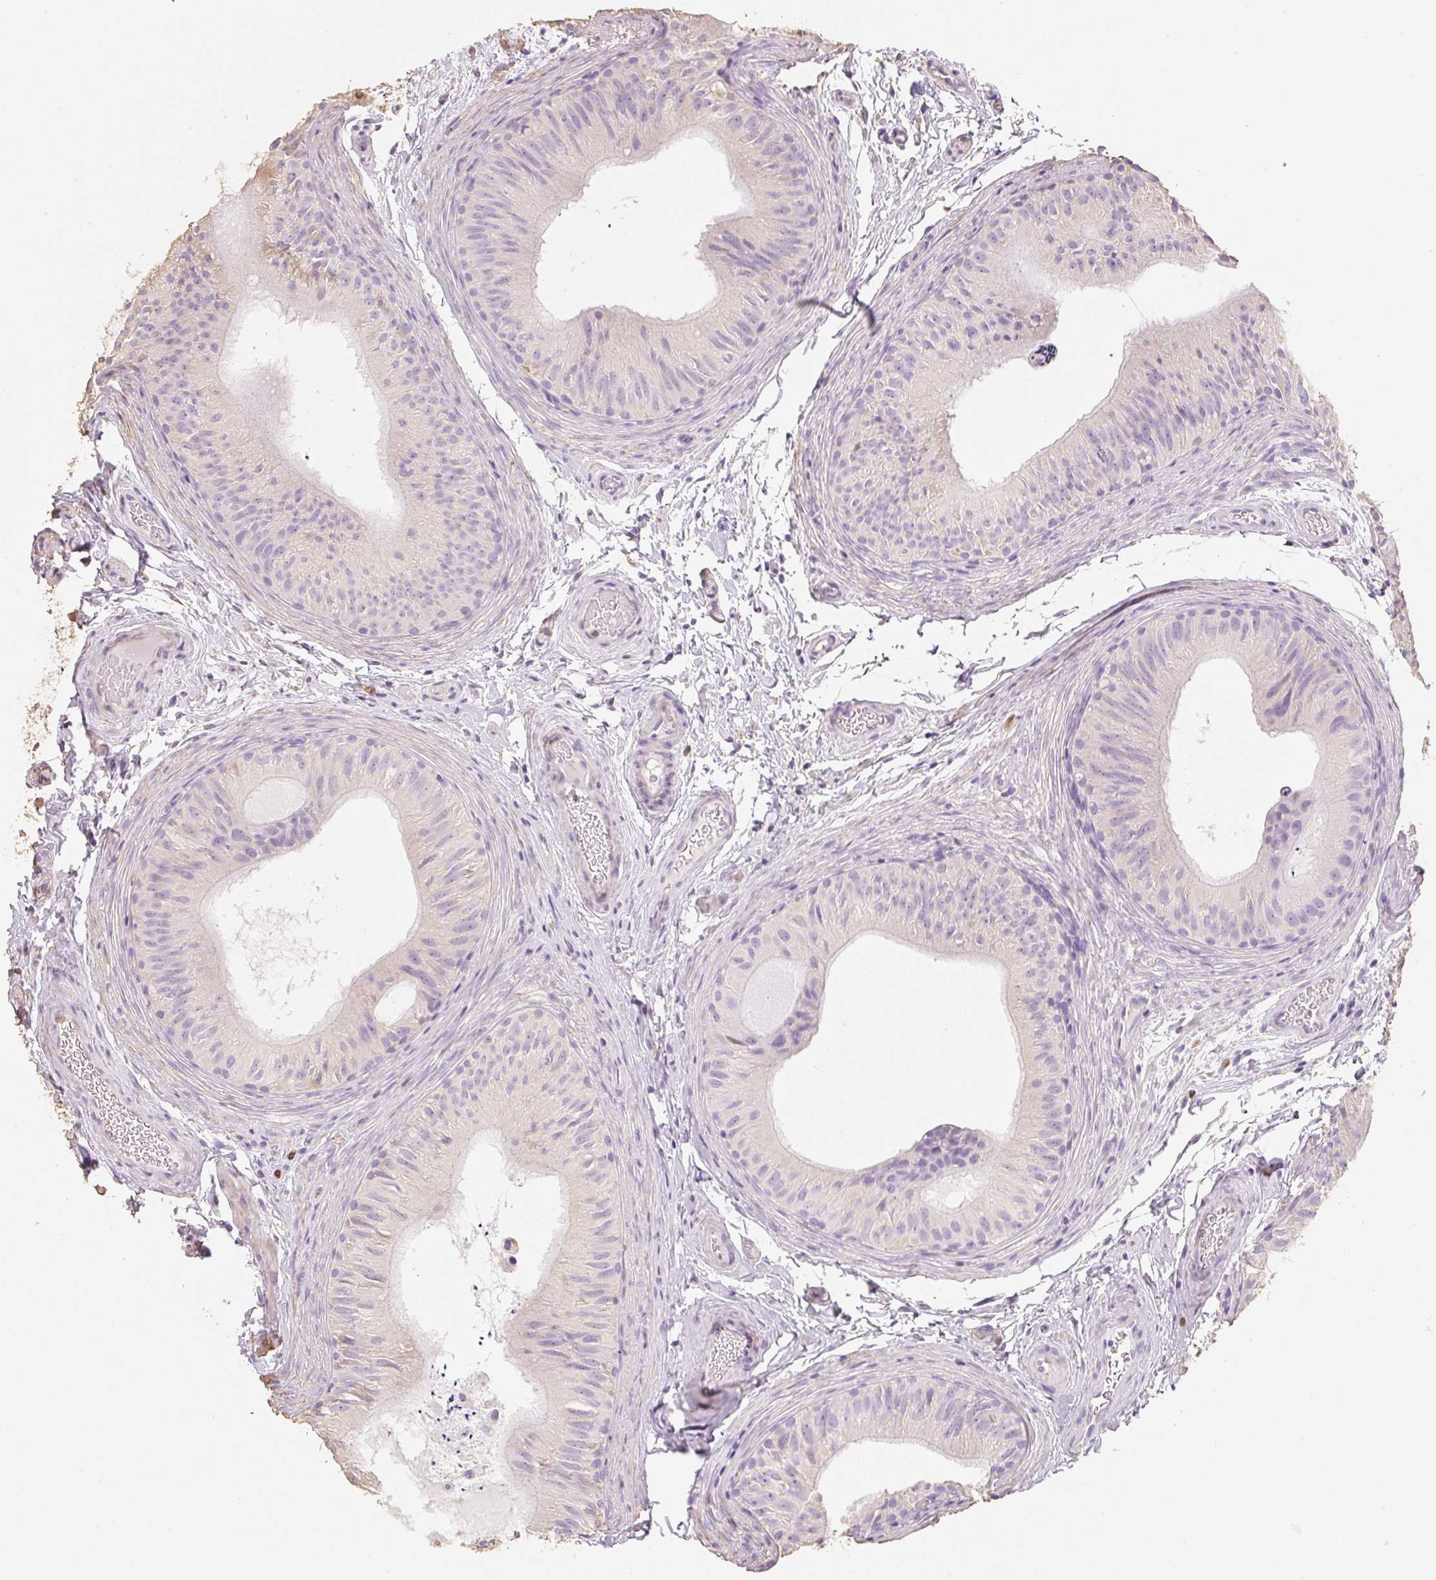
{"staining": {"intensity": "negative", "quantity": "none", "location": "none"}, "tissue": "epididymis", "cell_type": "Glandular cells", "image_type": "normal", "snomed": [{"axis": "morphology", "description": "Normal tissue, NOS"}, {"axis": "topography", "description": "Epididymis"}], "caption": "High magnification brightfield microscopy of benign epididymis stained with DAB (3,3'-diaminobenzidine) (brown) and counterstained with hematoxylin (blue): glandular cells show no significant staining. (DAB (3,3'-diaminobenzidine) immunohistochemistry (IHC) with hematoxylin counter stain).", "gene": "MBOAT7", "patient": {"sex": "male", "age": 24}}